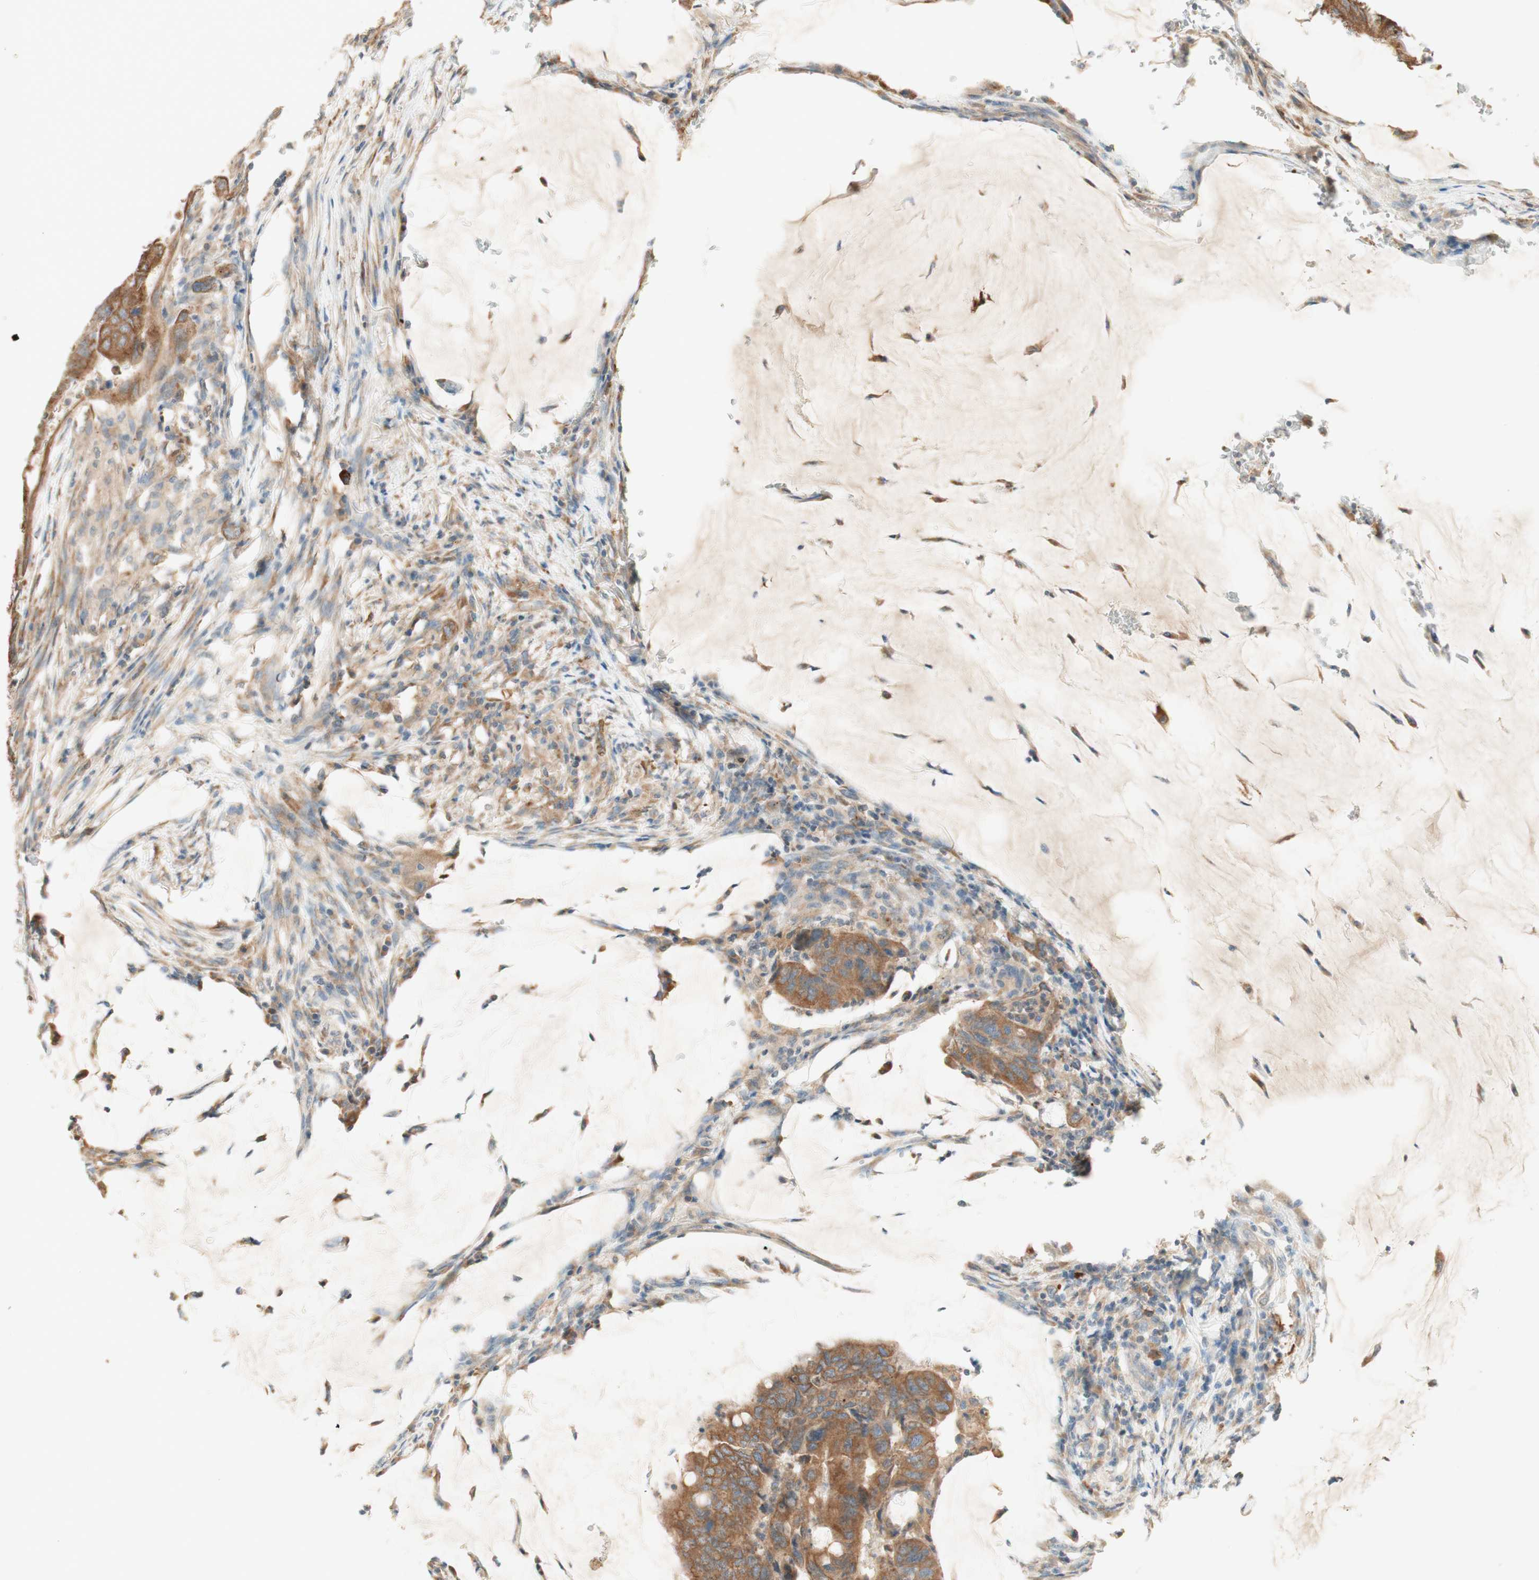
{"staining": {"intensity": "moderate", "quantity": ">75%", "location": "cytoplasmic/membranous"}, "tissue": "colorectal cancer", "cell_type": "Tumor cells", "image_type": "cancer", "snomed": [{"axis": "morphology", "description": "Normal tissue, NOS"}, {"axis": "morphology", "description": "Adenocarcinoma, NOS"}, {"axis": "topography", "description": "Rectum"}, {"axis": "topography", "description": "Peripheral nerve tissue"}], "caption": "A brown stain highlights moderate cytoplasmic/membranous staining of a protein in human colorectal cancer (adenocarcinoma) tumor cells. The protein of interest is shown in brown color, while the nuclei are stained blue.", "gene": "CLCN2", "patient": {"sex": "male", "age": 92}}